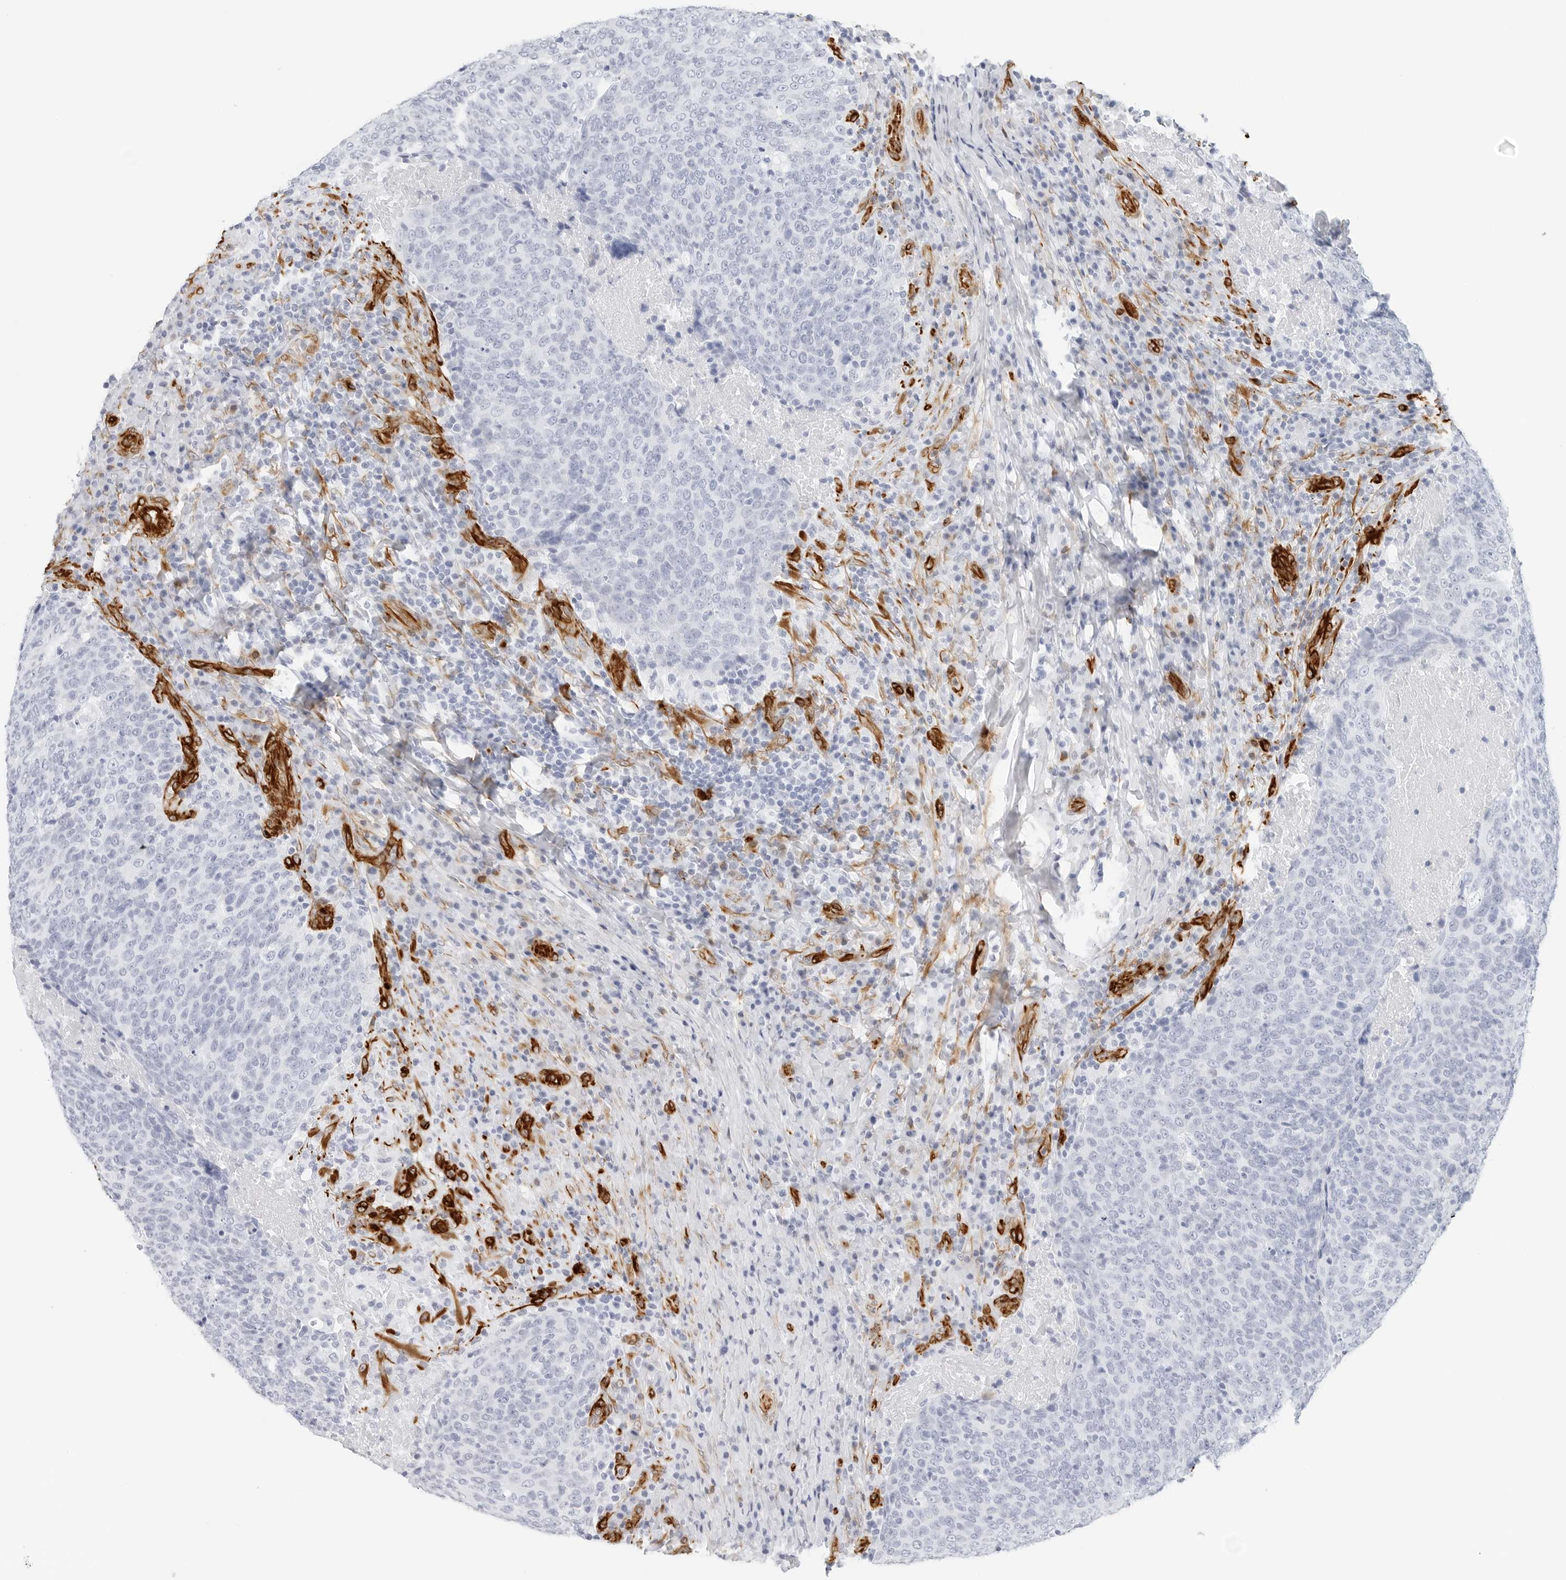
{"staining": {"intensity": "negative", "quantity": "none", "location": "none"}, "tissue": "head and neck cancer", "cell_type": "Tumor cells", "image_type": "cancer", "snomed": [{"axis": "morphology", "description": "Squamous cell carcinoma, NOS"}, {"axis": "morphology", "description": "Squamous cell carcinoma, metastatic, NOS"}, {"axis": "topography", "description": "Lymph node"}, {"axis": "topography", "description": "Head-Neck"}], "caption": "Immunohistochemistry of head and neck cancer shows no expression in tumor cells.", "gene": "NES", "patient": {"sex": "male", "age": 62}}